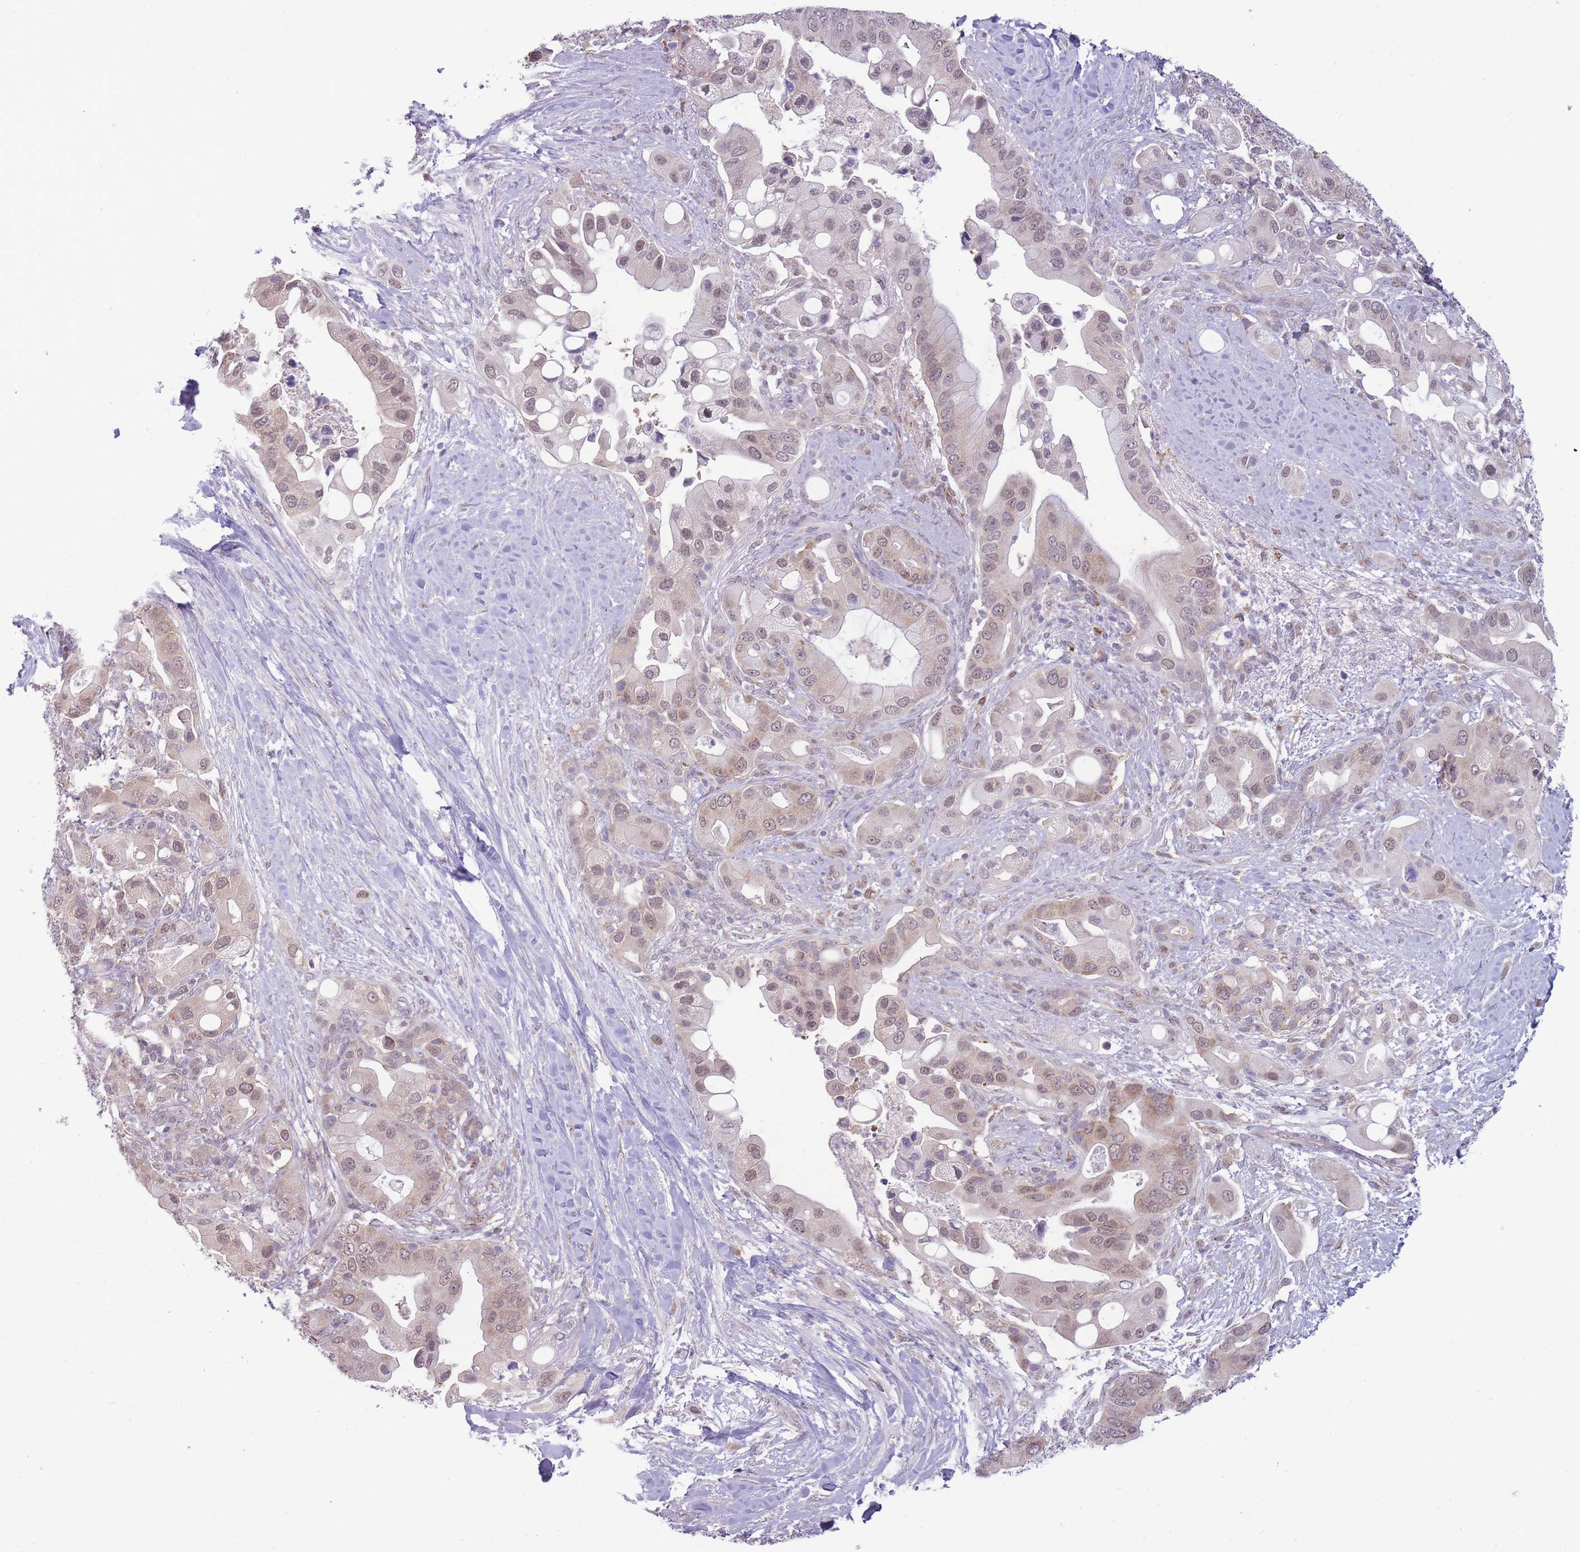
{"staining": {"intensity": "weak", "quantity": "25%-75%", "location": "cytoplasmic/membranous,nuclear"}, "tissue": "pancreatic cancer", "cell_type": "Tumor cells", "image_type": "cancer", "snomed": [{"axis": "morphology", "description": "Adenocarcinoma, NOS"}, {"axis": "topography", "description": "Pancreas"}], "caption": "Immunohistochemistry (IHC) (DAB) staining of pancreatic cancer demonstrates weak cytoplasmic/membranous and nuclear protein expression in approximately 25%-75% of tumor cells. (IHC, brightfield microscopy, high magnification).", "gene": "TMEM121", "patient": {"sex": "male", "age": 57}}